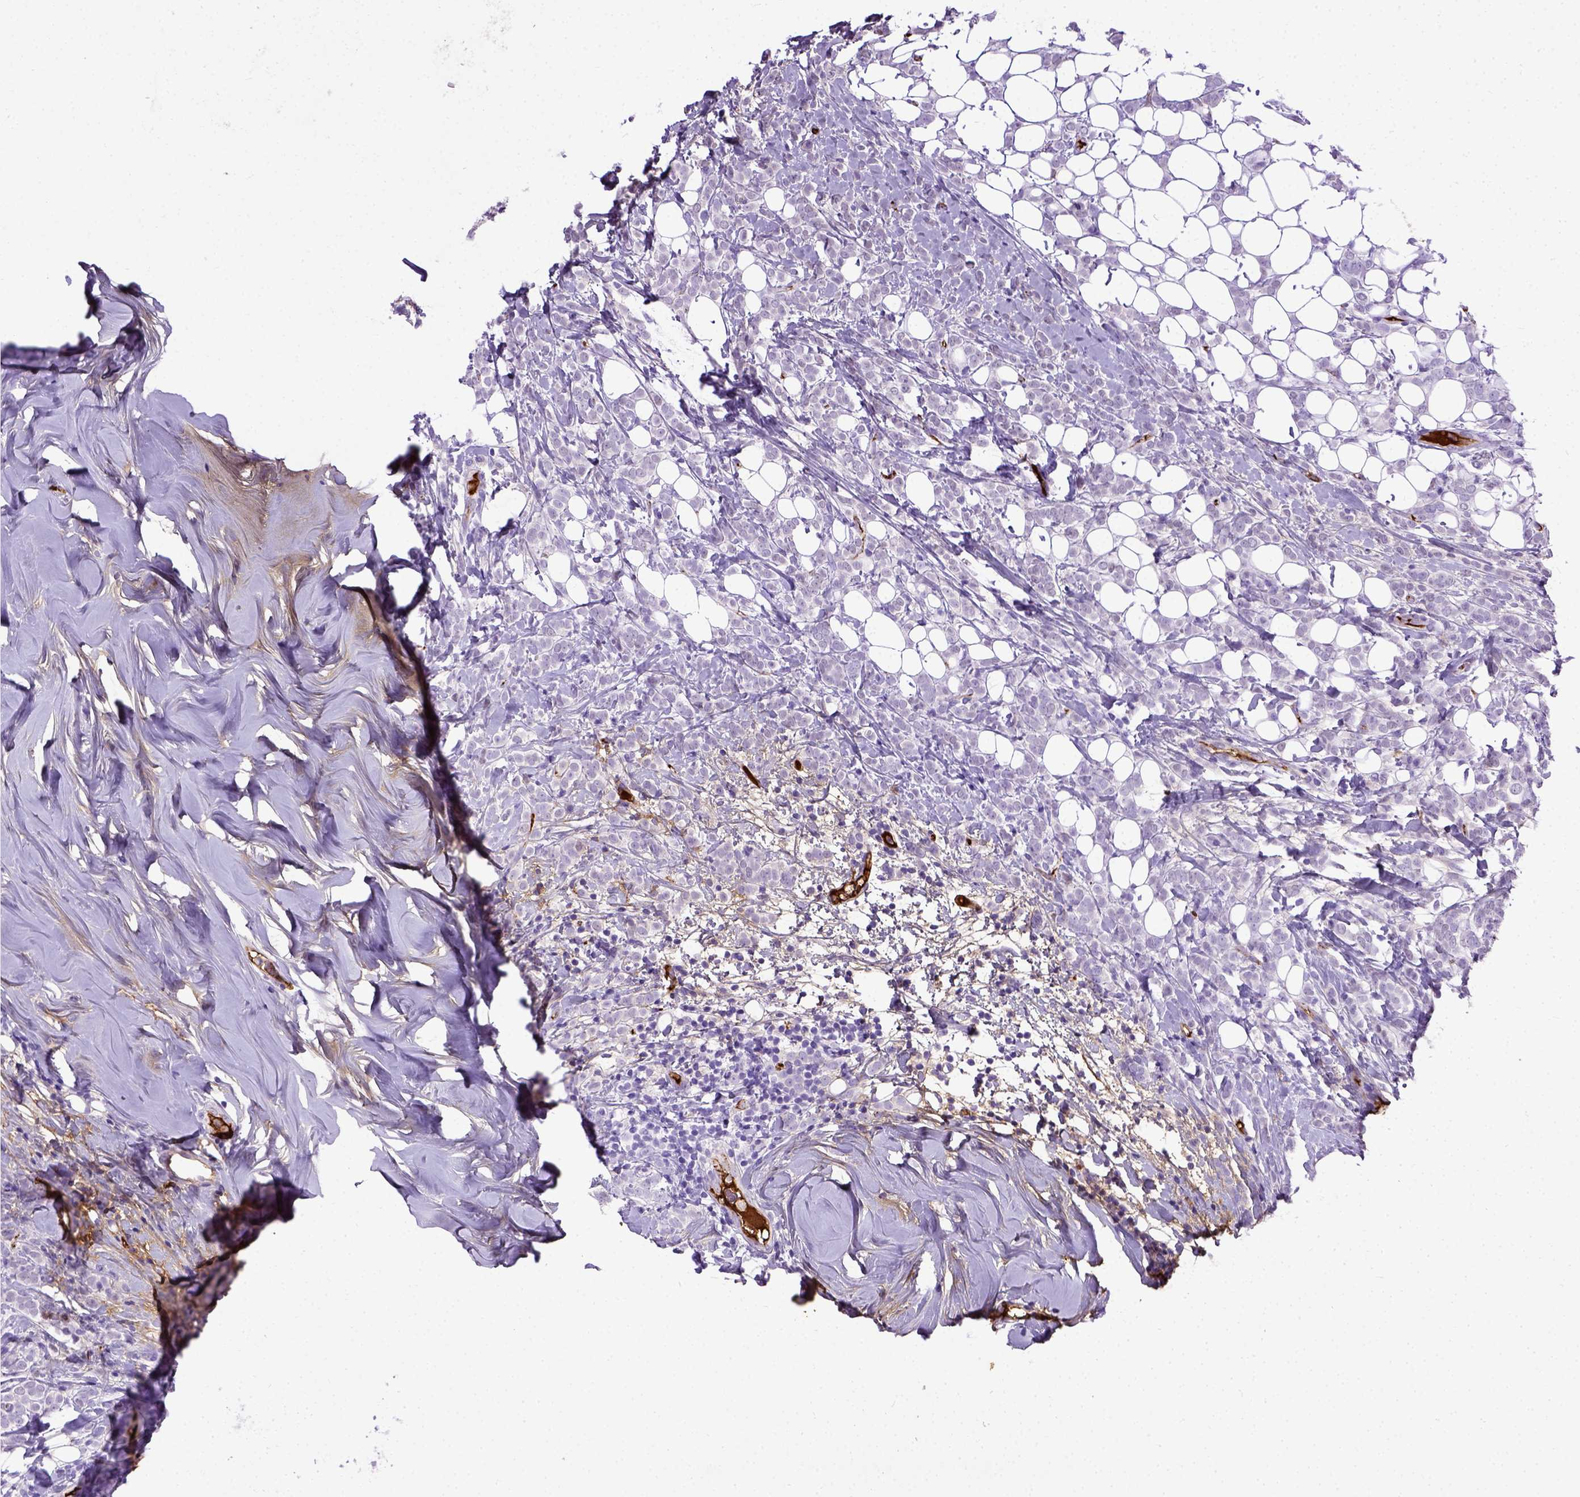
{"staining": {"intensity": "negative", "quantity": "none", "location": "none"}, "tissue": "breast cancer", "cell_type": "Tumor cells", "image_type": "cancer", "snomed": [{"axis": "morphology", "description": "Lobular carcinoma"}, {"axis": "topography", "description": "Breast"}], "caption": "DAB immunohistochemical staining of human lobular carcinoma (breast) shows no significant staining in tumor cells.", "gene": "ADAMTS8", "patient": {"sex": "female", "age": 49}}